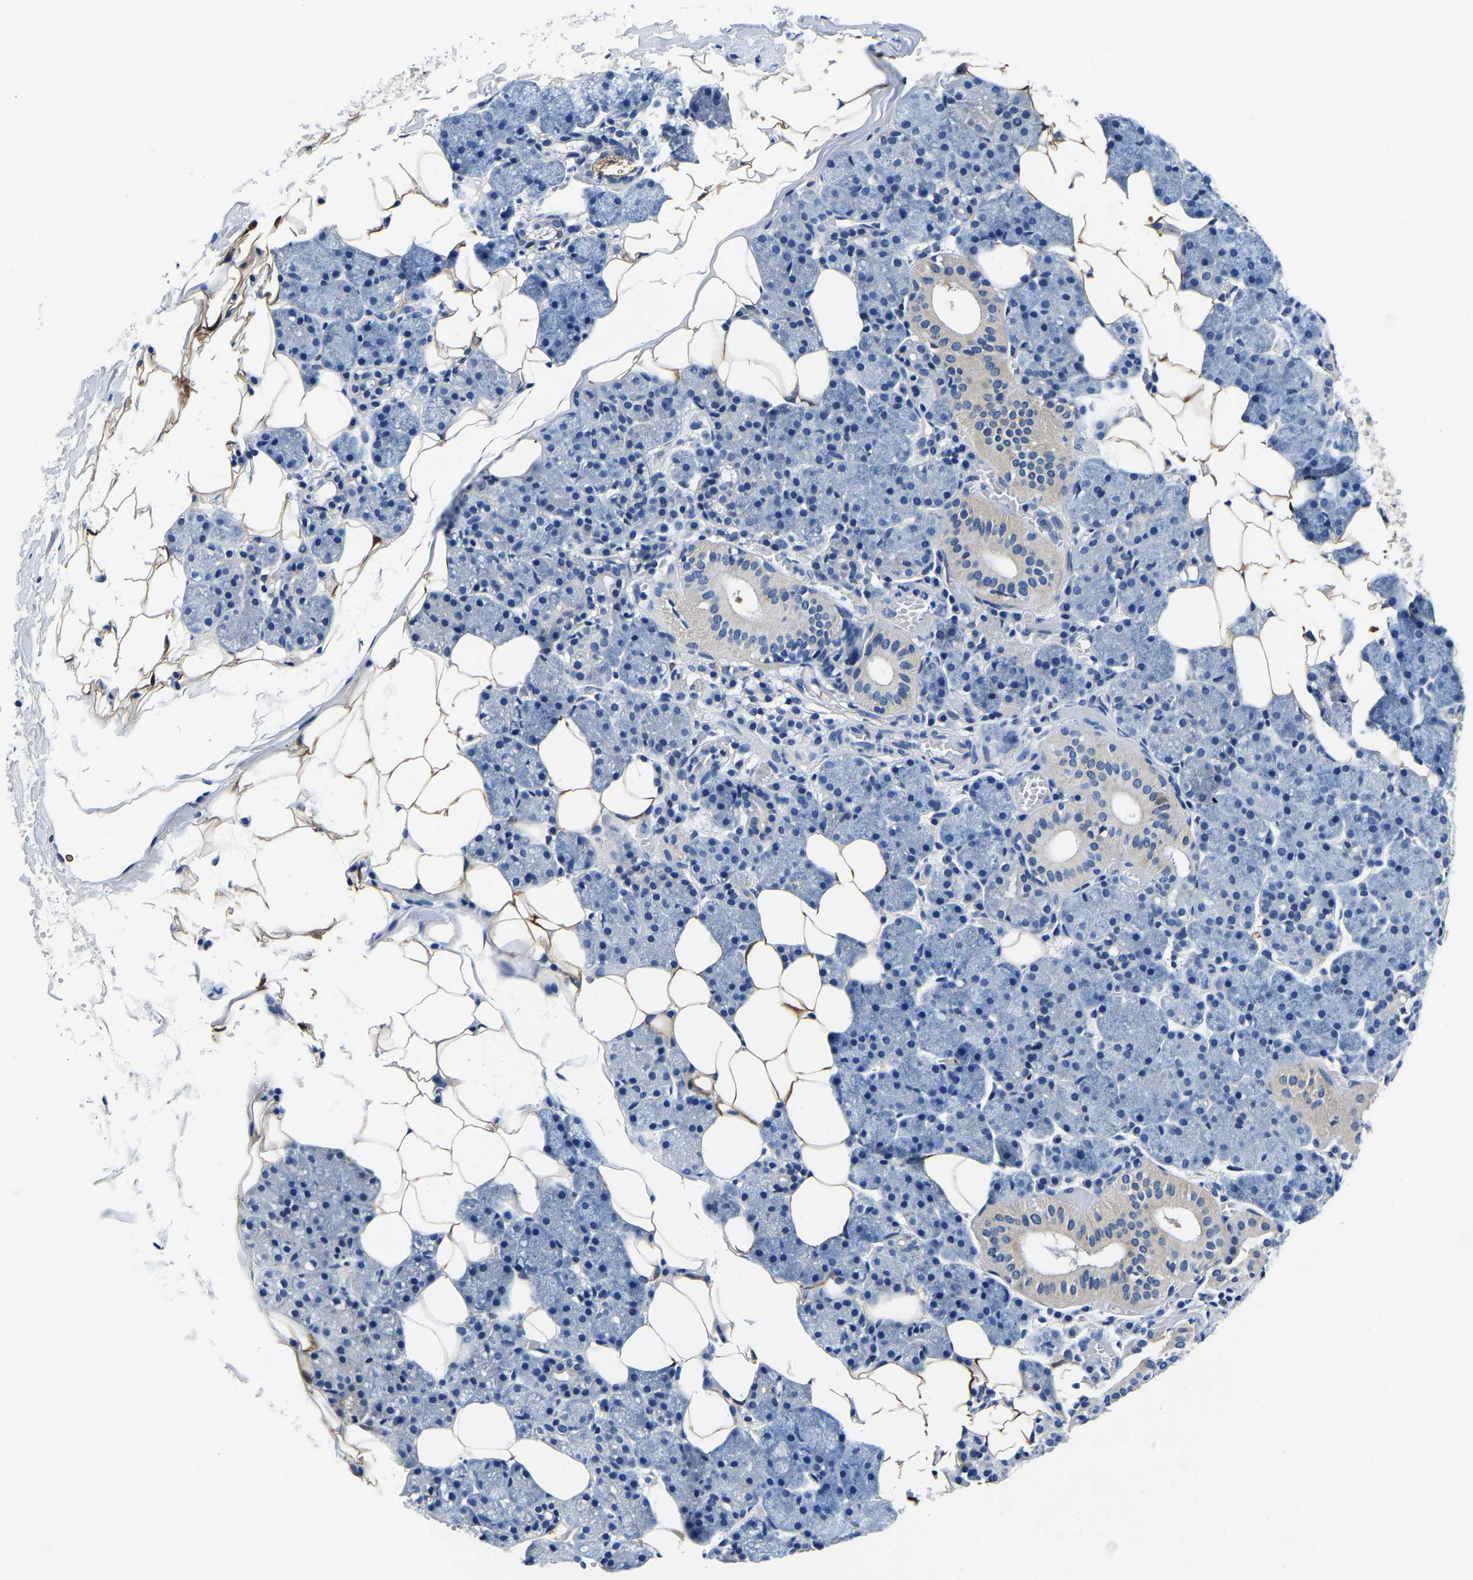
{"staining": {"intensity": "negative", "quantity": "none", "location": "none"}, "tissue": "salivary gland", "cell_type": "Glandular cells", "image_type": "normal", "snomed": [{"axis": "morphology", "description": "Normal tissue, NOS"}, {"axis": "topography", "description": "Salivary gland"}], "caption": "IHC micrograph of unremarkable salivary gland: salivary gland stained with DAB (3,3'-diaminobenzidine) exhibits no significant protein staining in glandular cells.", "gene": "ACO1", "patient": {"sex": "female", "age": 33}}